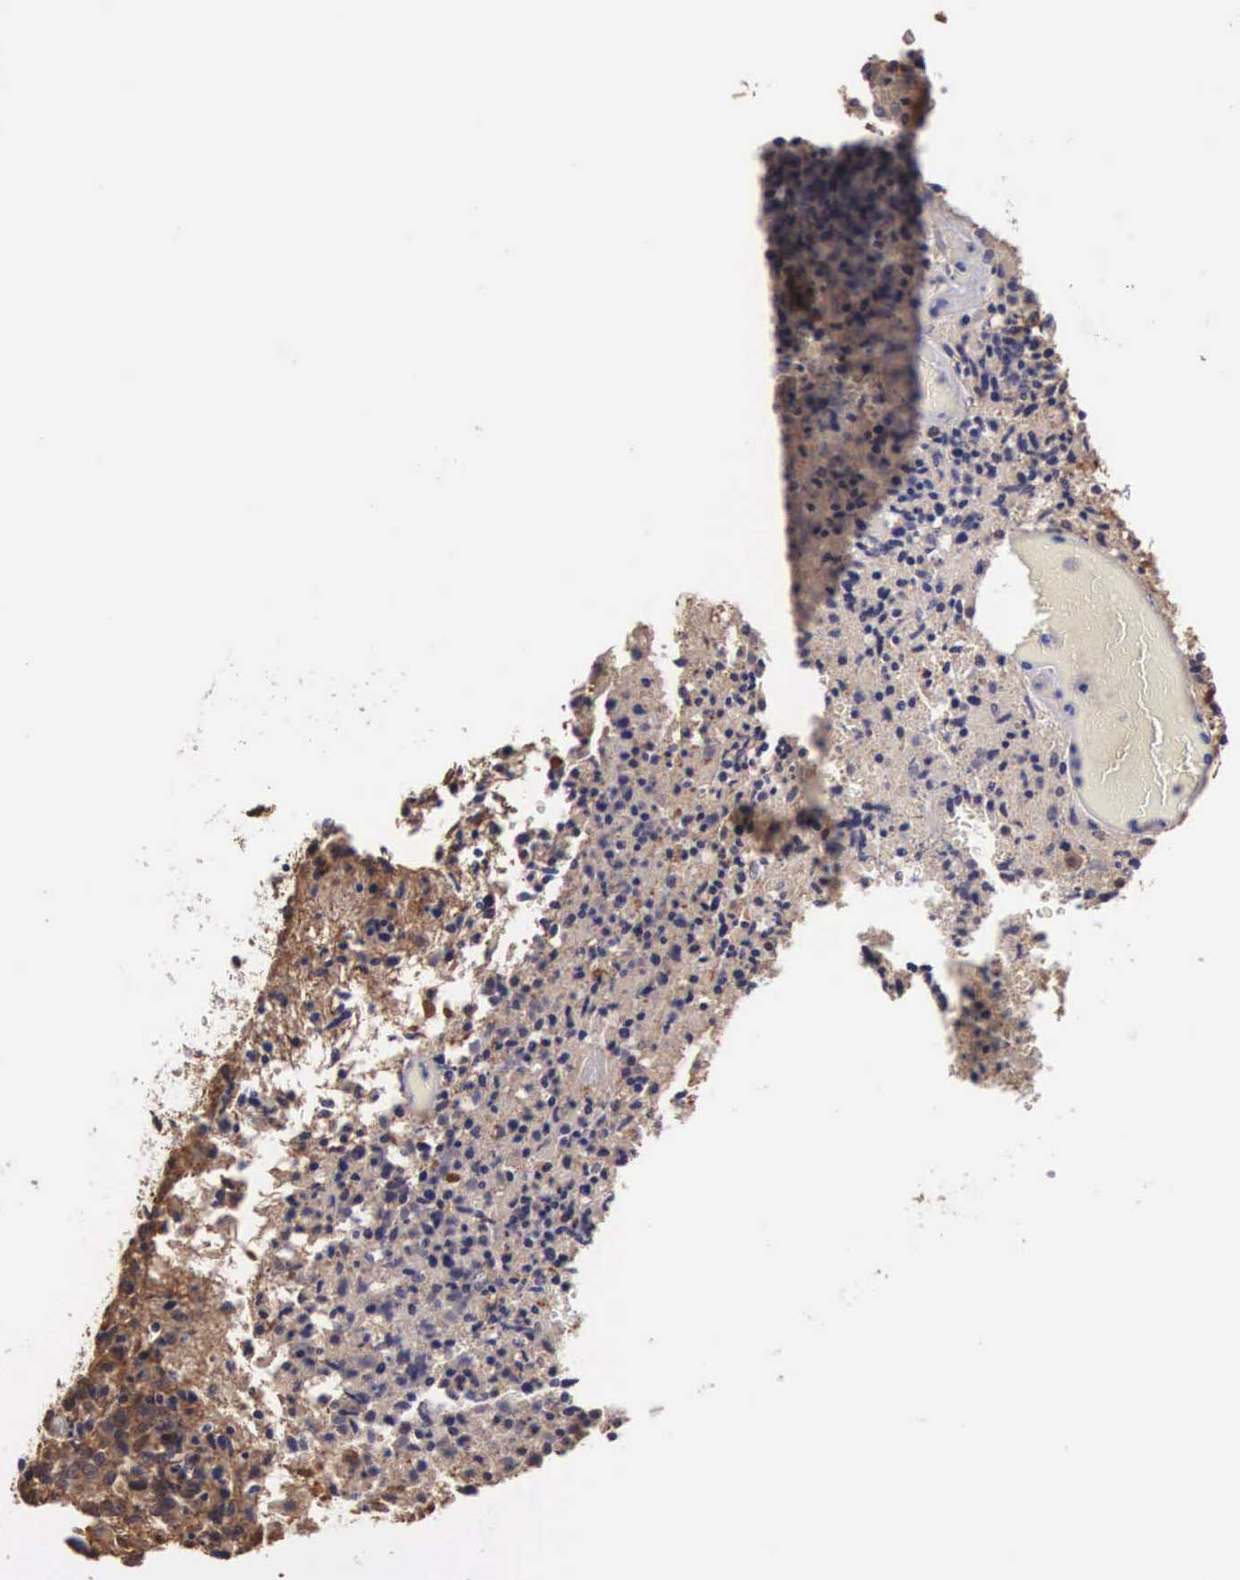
{"staining": {"intensity": "moderate", "quantity": ">75%", "location": "cytoplasmic/membranous"}, "tissue": "glioma", "cell_type": "Tumor cells", "image_type": "cancer", "snomed": [{"axis": "morphology", "description": "Glioma, malignant, High grade"}, {"axis": "topography", "description": "Brain"}], "caption": "About >75% of tumor cells in human malignant glioma (high-grade) demonstrate moderate cytoplasmic/membranous protein positivity as visualized by brown immunohistochemical staining.", "gene": "DHRS1", "patient": {"sex": "male", "age": 36}}